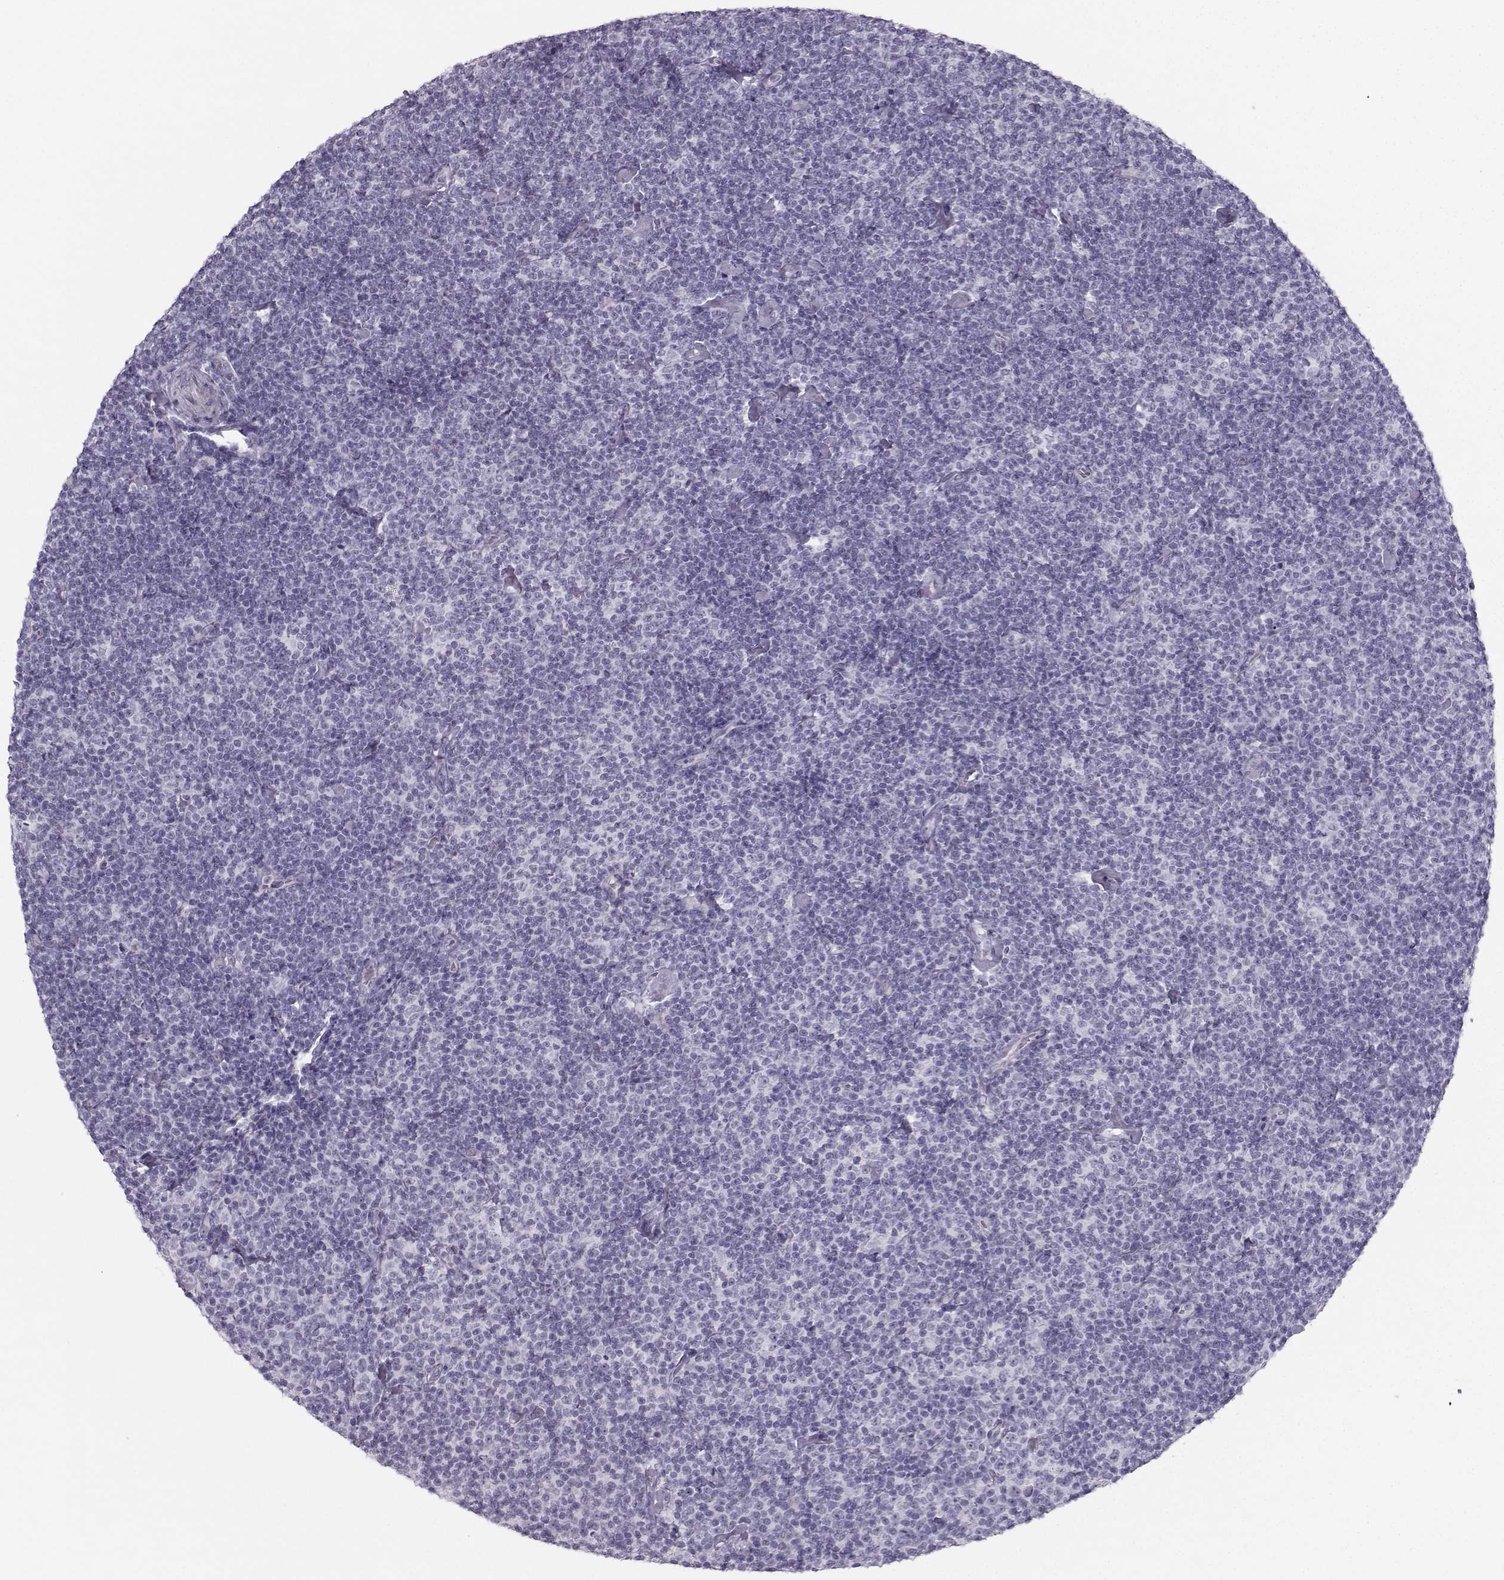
{"staining": {"intensity": "negative", "quantity": "none", "location": "none"}, "tissue": "lymphoma", "cell_type": "Tumor cells", "image_type": "cancer", "snomed": [{"axis": "morphology", "description": "Malignant lymphoma, non-Hodgkin's type, Low grade"}, {"axis": "topography", "description": "Lymph node"}], "caption": "Tumor cells are negative for protein expression in human lymphoma.", "gene": "CASR", "patient": {"sex": "male", "age": 81}}